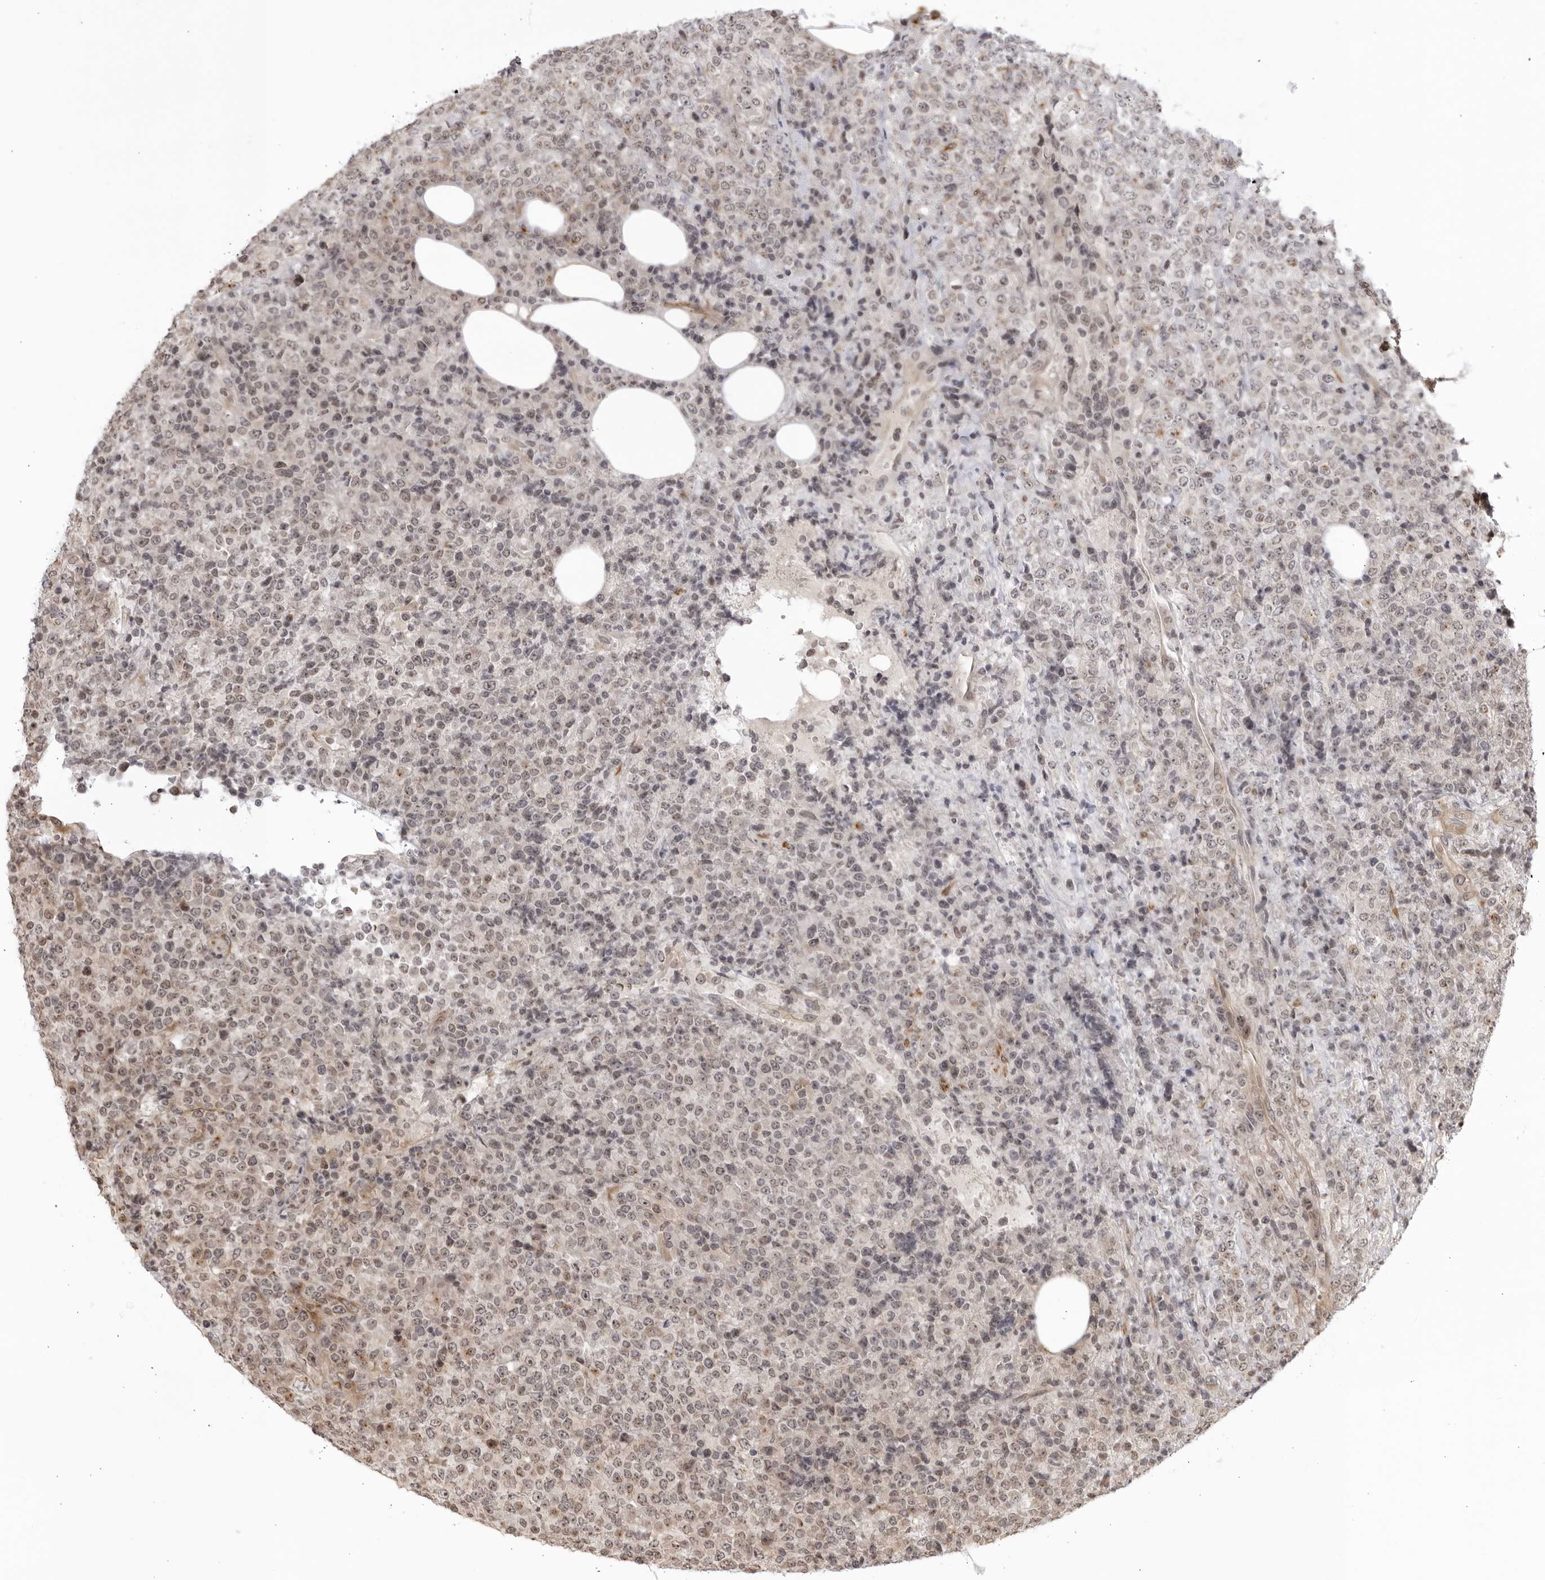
{"staining": {"intensity": "weak", "quantity": ">75%", "location": "nuclear"}, "tissue": "lymphoma", "cell_type": "Tumor cells", "image_type": "cancer", "snomed": [{"axis": "morphology", "description": "Malignant lymphoma, non-Hodgkin's type, High grade"}, {"axis": "topography", "description": "Lymph node"}], "caption": "A photomicrograph of human malignant lymphoma, non-Hodgkin's type (high-grade) stained for a protein shows weak nuclear brown staining in tumor cells.", "gene": "CNBD1", "patient": {"sex": "male", "age": 13}}